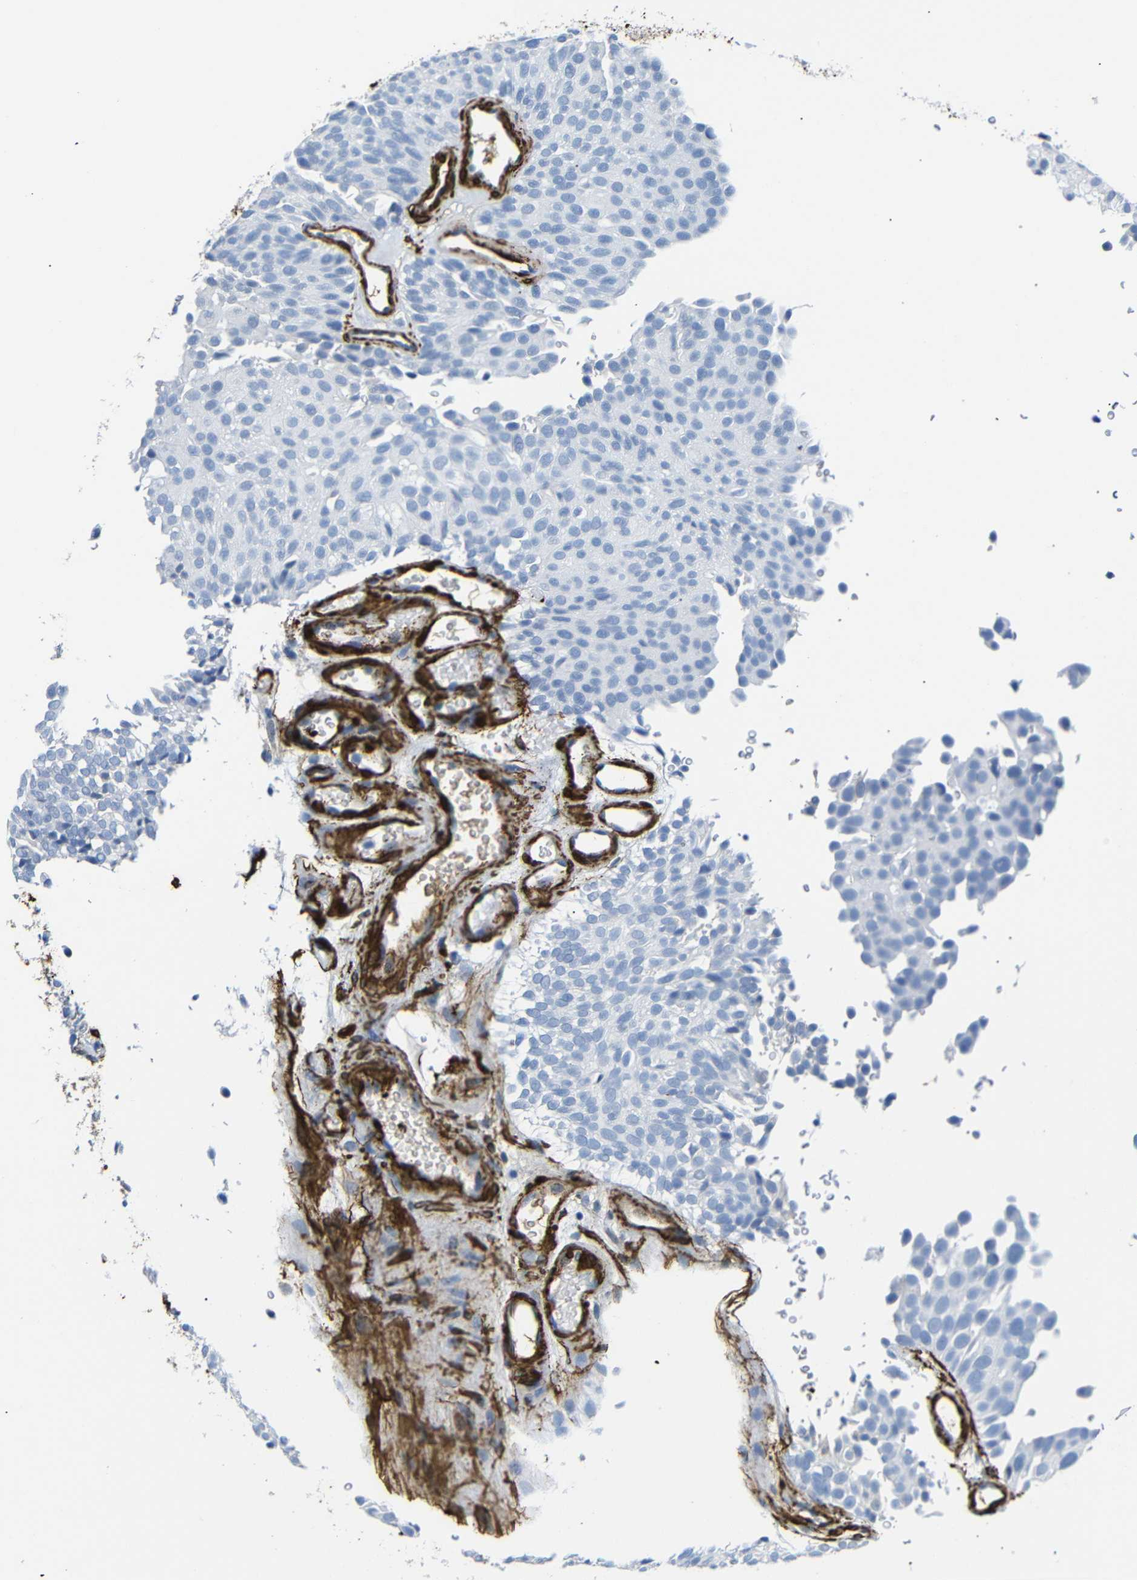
{"staining": {"intensity": "negative", "quantity": "none", "location": "none"}, "tissue": "urothelial cancer", "cell_type": "Tumor cells", "image_type": "cancer", "snomed": [{"axis": "morphology", "description": "Urothelial carcinoma, Low grade"}, {"axis": "topography", "description": "Urinary bladder"}], "caption": "There is no significant positivity in tumor cells of urothelial carcinoma (low-grade). The staining is performed using DAB (3,3'-diaminobenzidine) brown chromogen with nuclei counter-stained in using hematoxylin.", "gene": "ACTA2", "patient": {"sex": "male", "age": 78}}